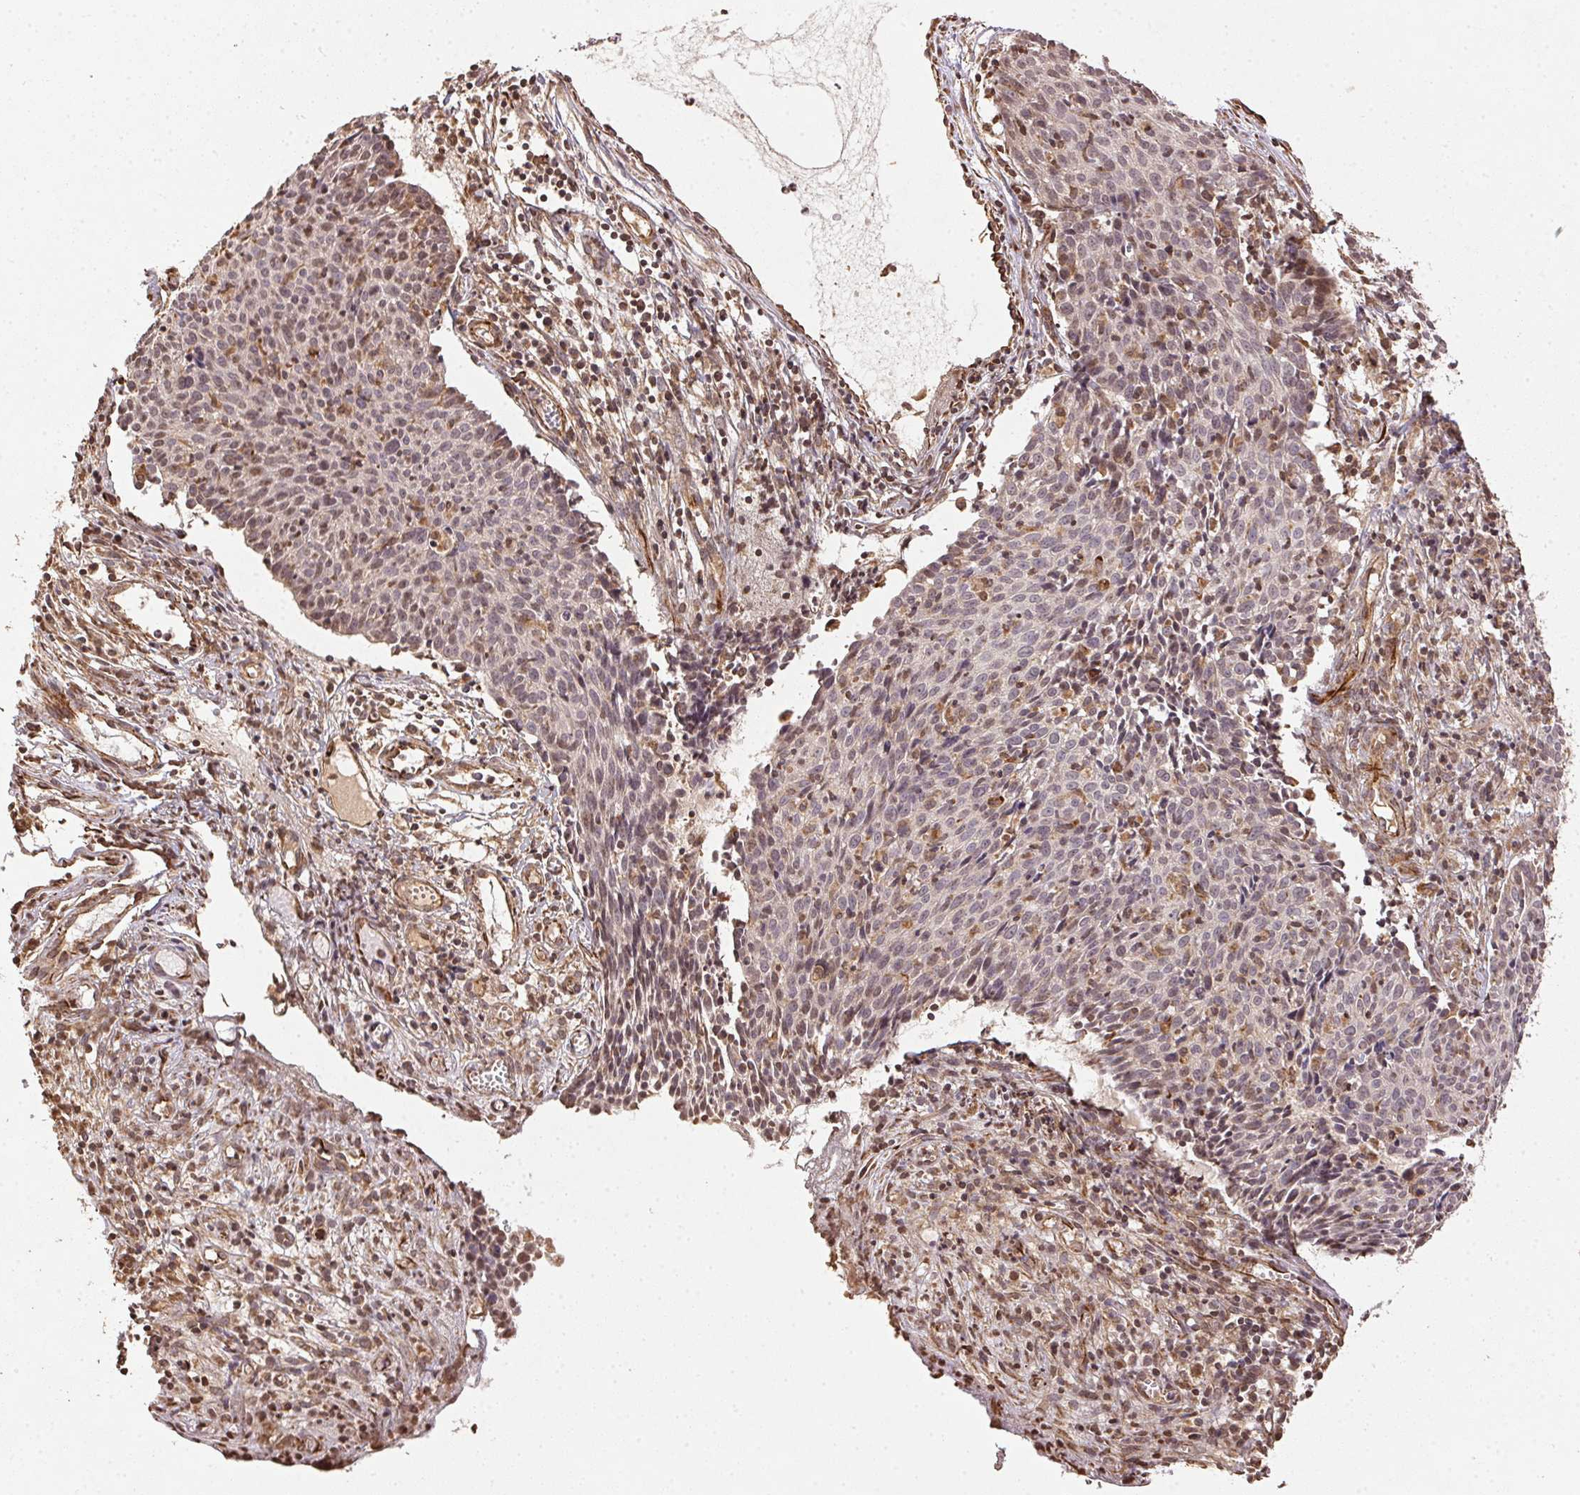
{"staining": {"intensity": "weak", "quantity": "<25%", "location": "cytoplasmic/membranous"}, "tissue": "cervical cancer", "cell_type": "Tumor cells", "image_type": "cancer", "snomed": [{"axis": "morphology", "description": "Squamous cell carcinoma, NOS"}, {"axis": "topography", "description": "Cervix"}], "caption": "Immunohistochemistry of cervical cancer (squamous cell carcinoma) exhibits no positivity in tumor cells.", "gene": "SPRED2", "patient": {"sex": "female", "age": 30}}